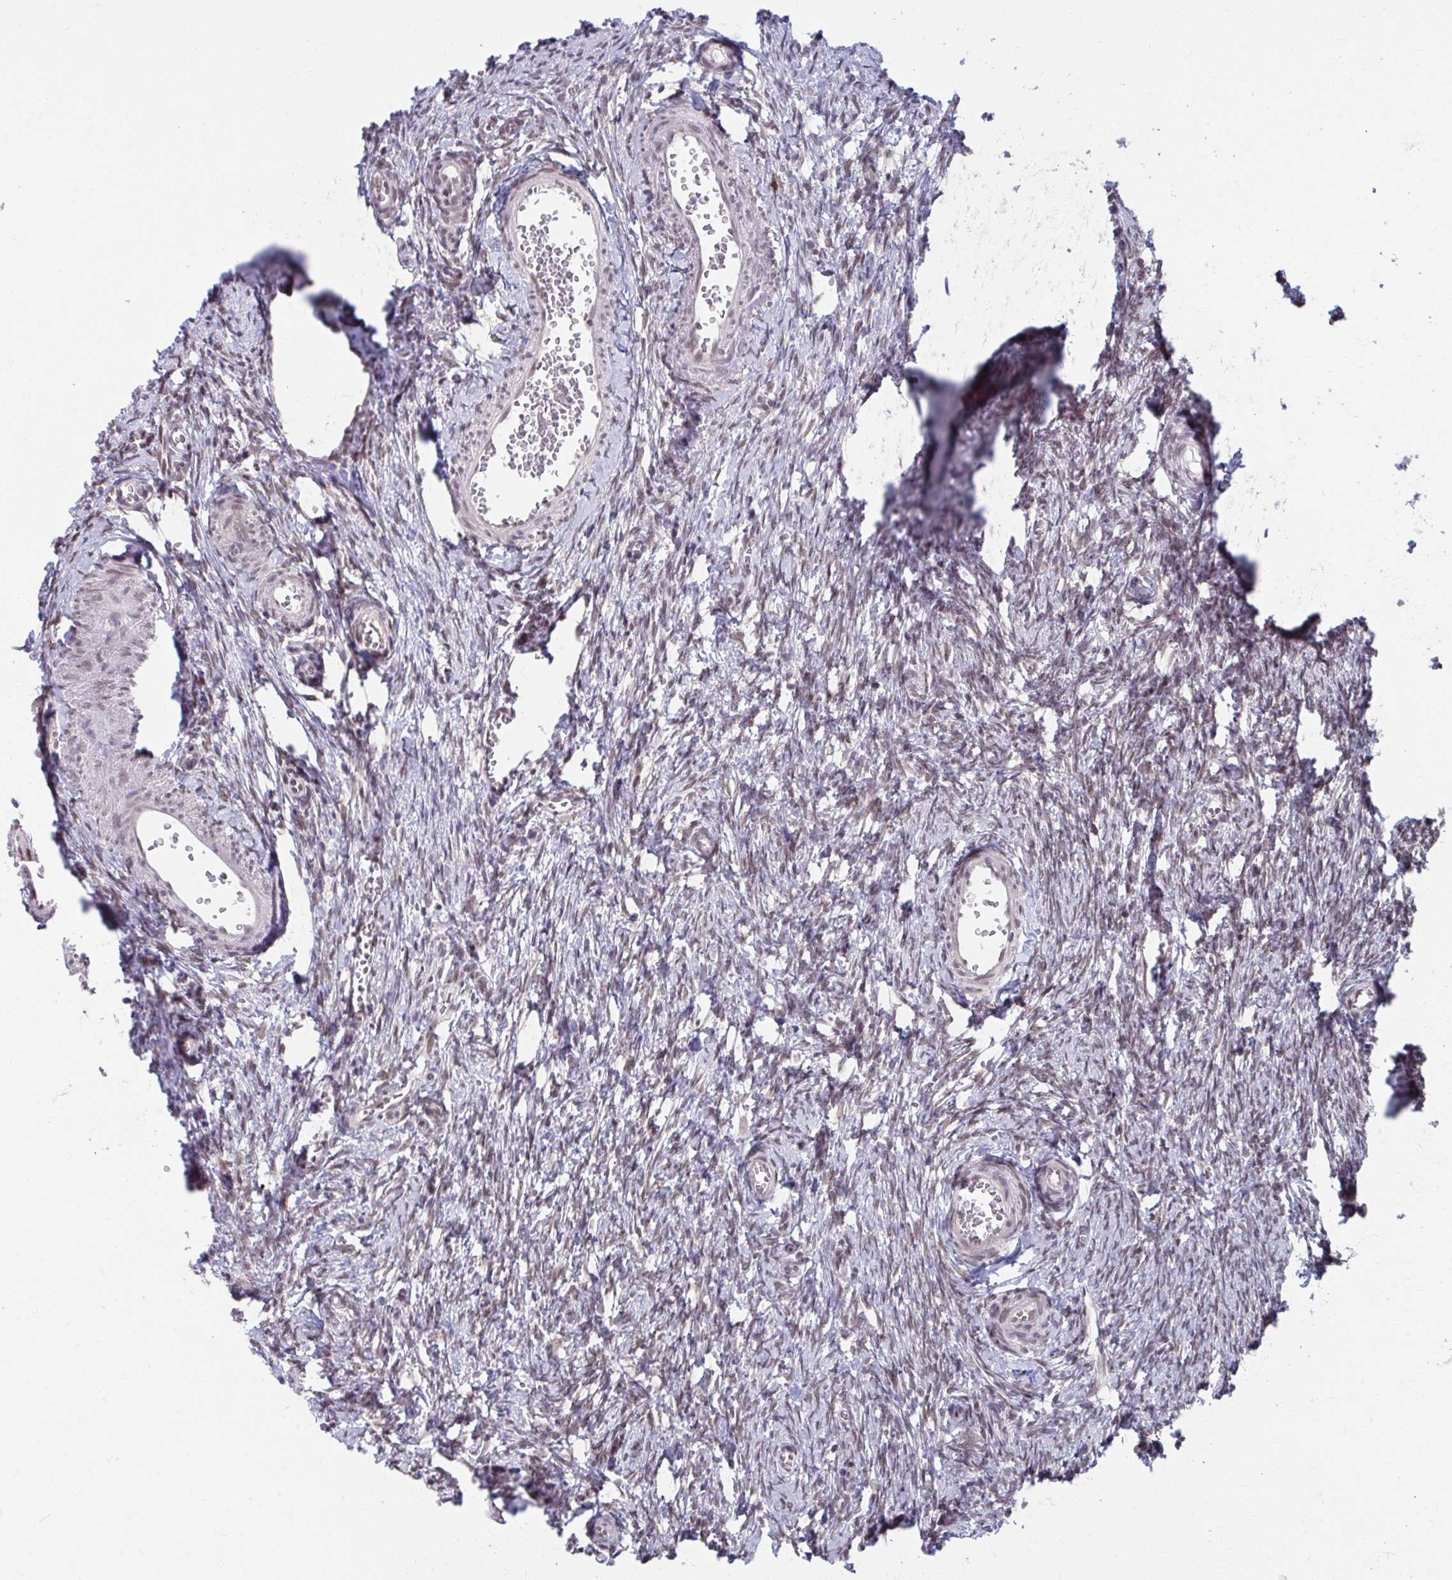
{"staining": {"intensity": "weak", "quantity": ">75%", "location": "cytoplasmic/membranous,nuclear"}, "tissue": "ovary", "cell_type": "Follicle cells", "image_type": "normal", "snomed": [{"axis": "morphology", "description": "Normal tissue, NOS"}, {"axis": "topography", "description": "Ovary"}], "caption": "Unremarkable ovary exhibits weak cytoplasmic/membranous,nuclear expression in approximately >75% of follicle cells, visualized by immunohistochemistry.", "gene": "SETBP1", "patient": {"sex": "female", "age": 41}}